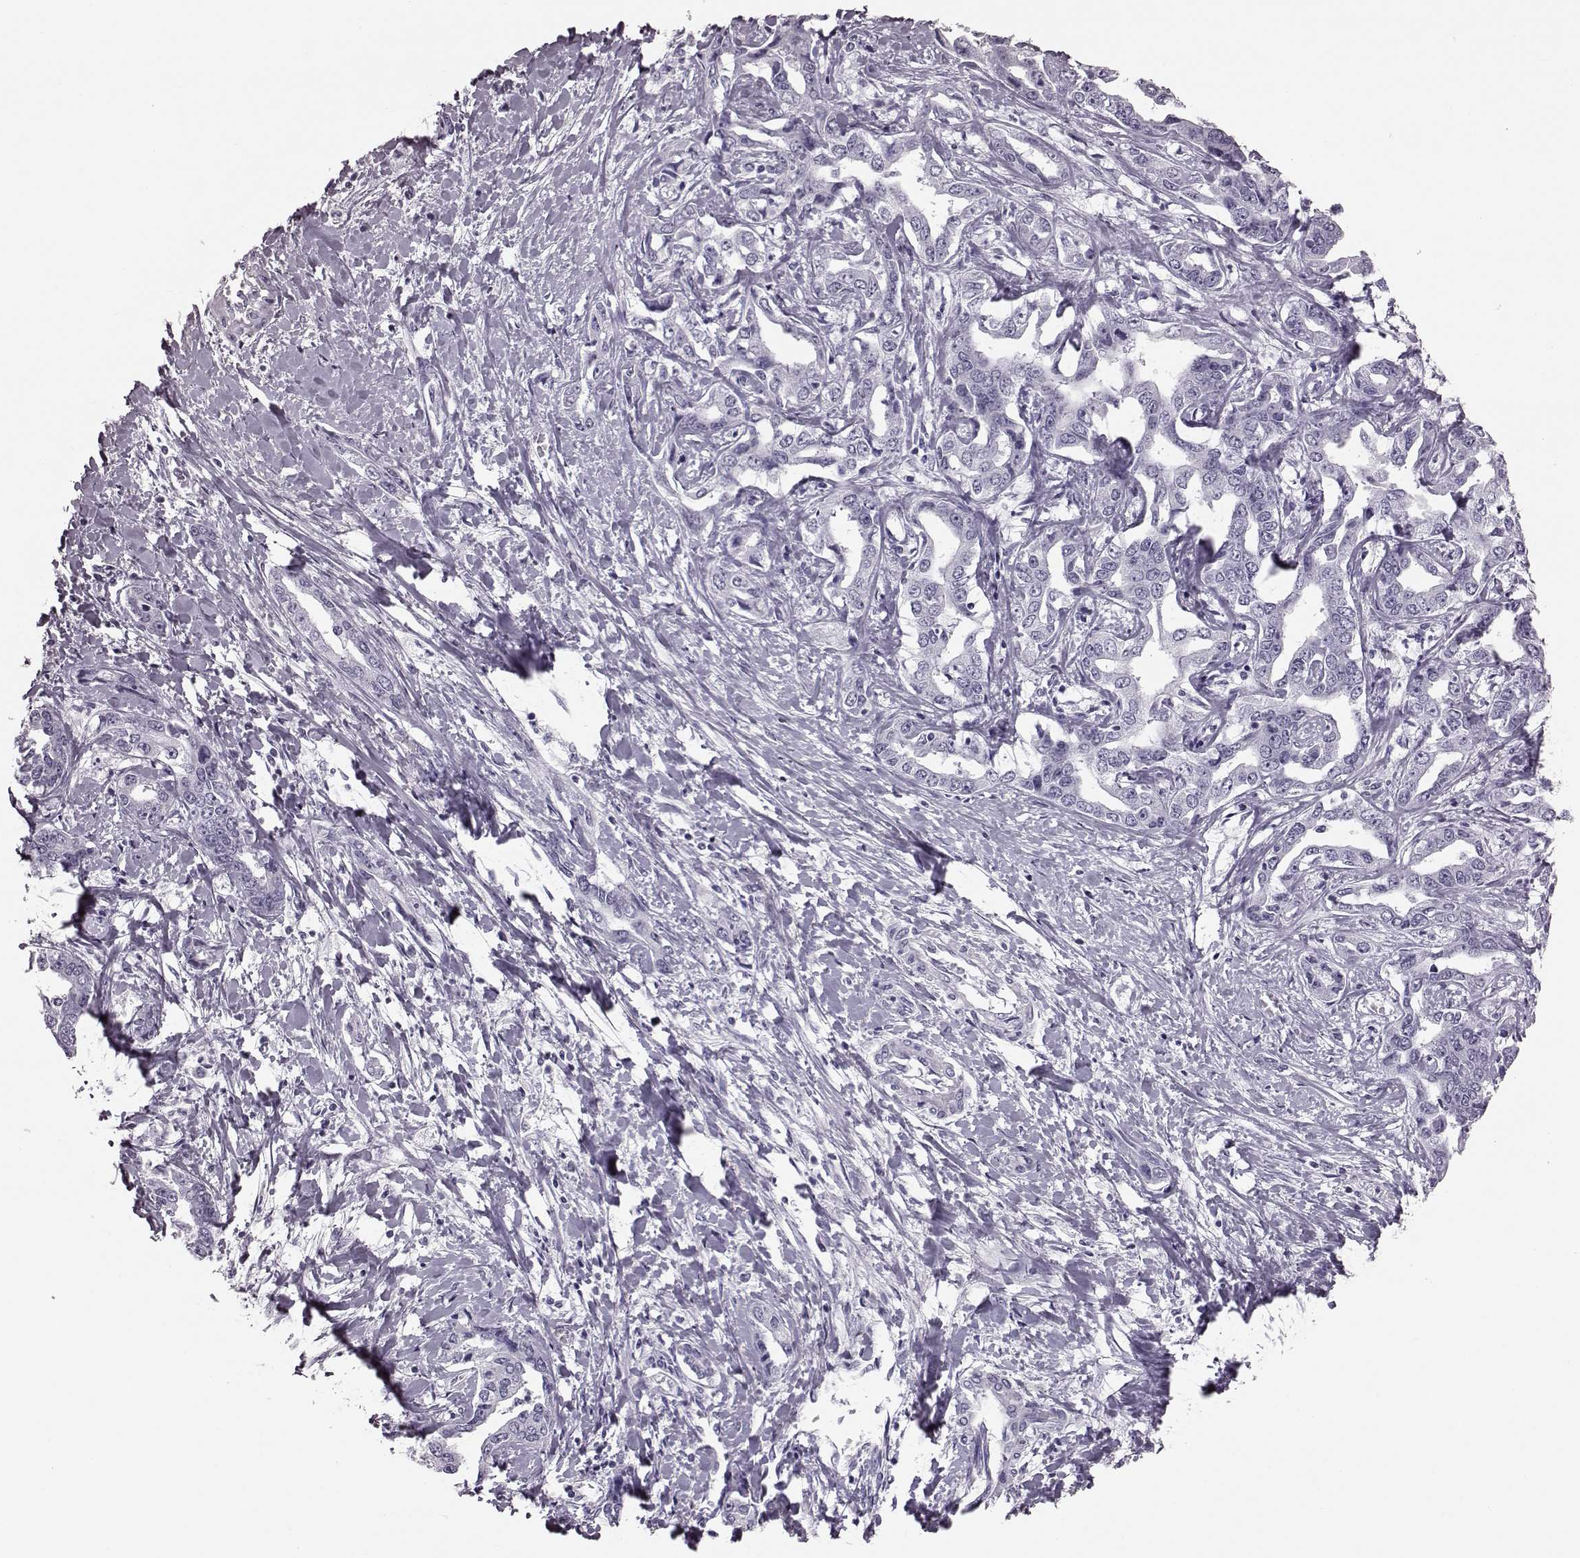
{"staining": {"intensity": "negative", "quantity": "none", "location": "none"}, "tissue": "liver cancer", "cell_type": "Tumor cells", "image_type": "cancer", "snomed": [{"axis": "morphology", "description": "Cholangiocarcinoma"}, {"axis": "topography", "description": "Liver"}], "caption": "This is a micrograph of immunohistochemistry staining of liver cancer (cholangiocarcinoma), which shows no positivity in tumor cells. The staining is performed using DAB (3,3'-diaminobenzidine) brown chromogen with nuclei counter-stained in using hematoxylin.", "gene": "JSRP1", "patient": {"sex": "male", "age": 59}}